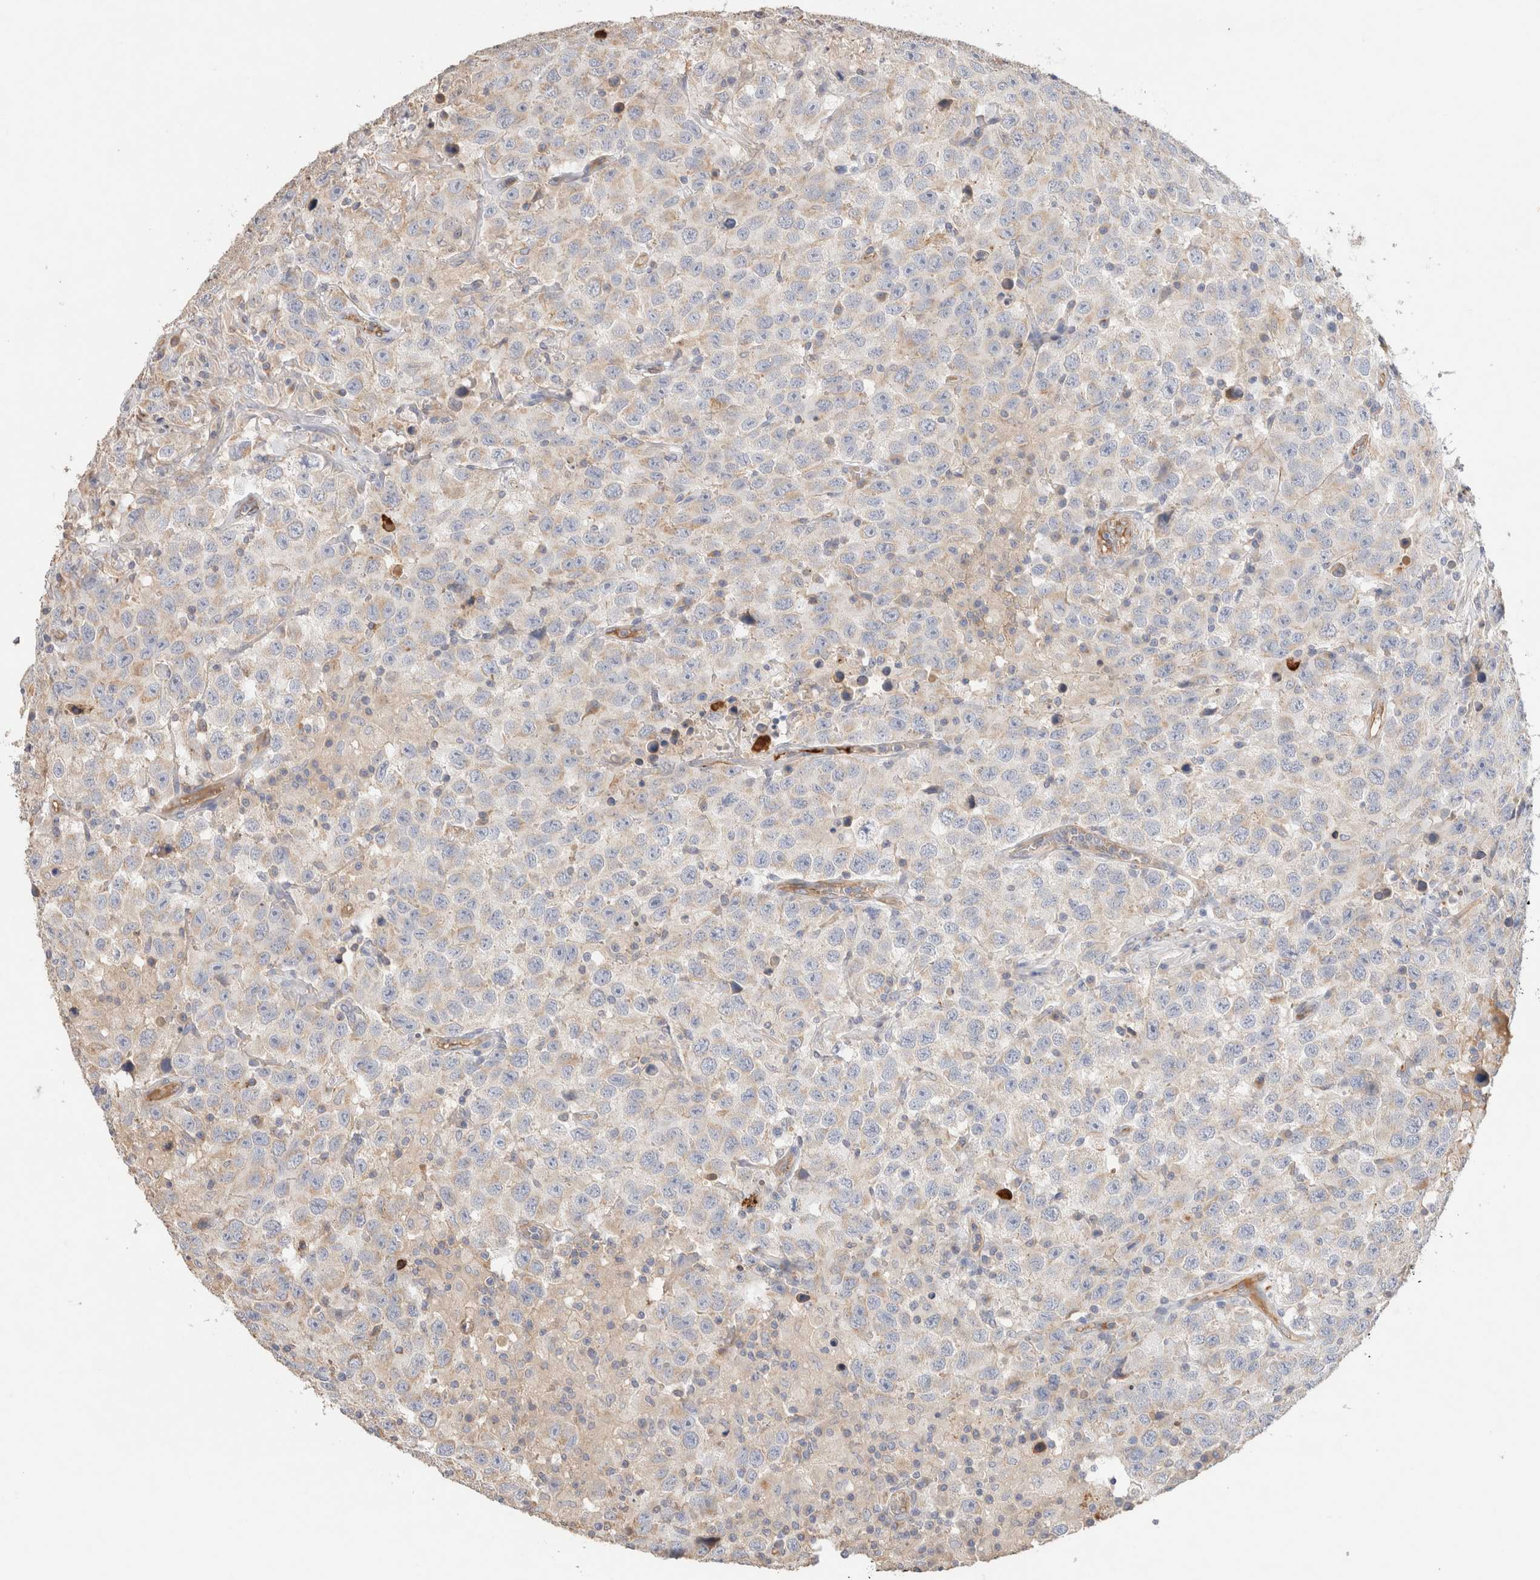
{"staining": {"intensity": "negative", "quantity": "none", "location": "none"}, "tissue": "testis cancer", "cell_type": "Tumor cells", "image_type": "cancer", "snomed": [{"axis": "morphology", "description": "Seminoma, NOS"}, {"axis": "topography", "description": "Testis"}], "caption": "This image is of testis cancer (seminoma) stained with immunohistochemistry (IHC) to label a protein in brown with the nuclei are counter-stained blue. There is no positivity in tumor cells.", "gene": "PROS1", "patient": {"sex": "male", "age": 41}}